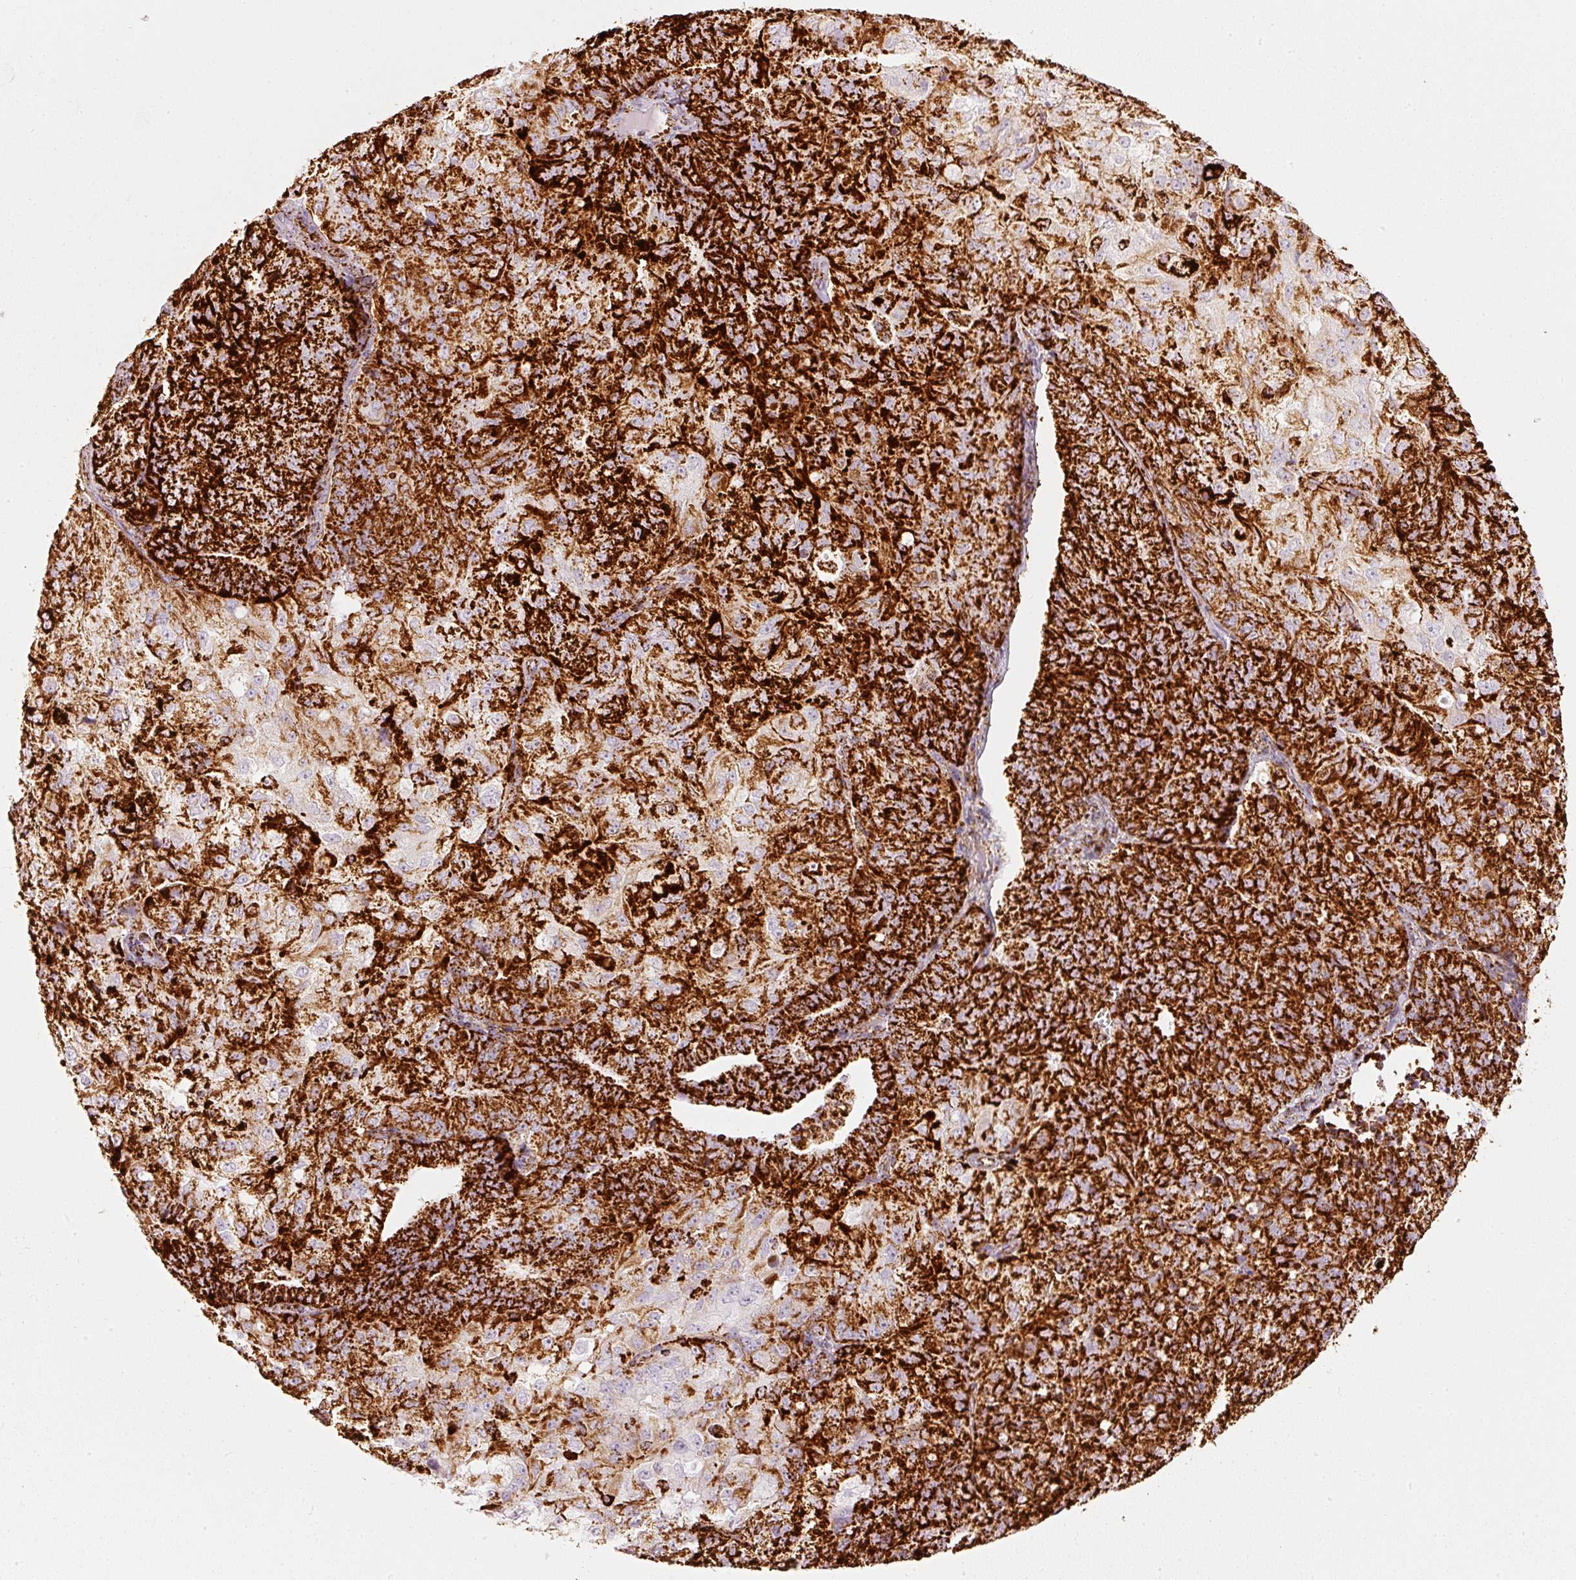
{"staining": {"intensity": "strong", "quantity": ">75%", "location": "cytoplasmic/membranous"}, "tissue": "endometrial cancer", "cell_type": "Tumor cells", "image_type": "cancer", "snomed": [{"axis": "morphology", "description": "Adenocarcinoma, NOS"}, {"axis": "topography", "description": "Endometrium"}], "caption": "Protein positivity by immunohistochemistry (IHC) displays strong cytoplasmic/membranous expression in about >75% of tumor cells in adenocarcinoma (endometrial). The protein is shown in brown color, while the nuclei are stained blue.", "gene": "MT-CO2", "patient": {"sex": "female", "age": 61}}